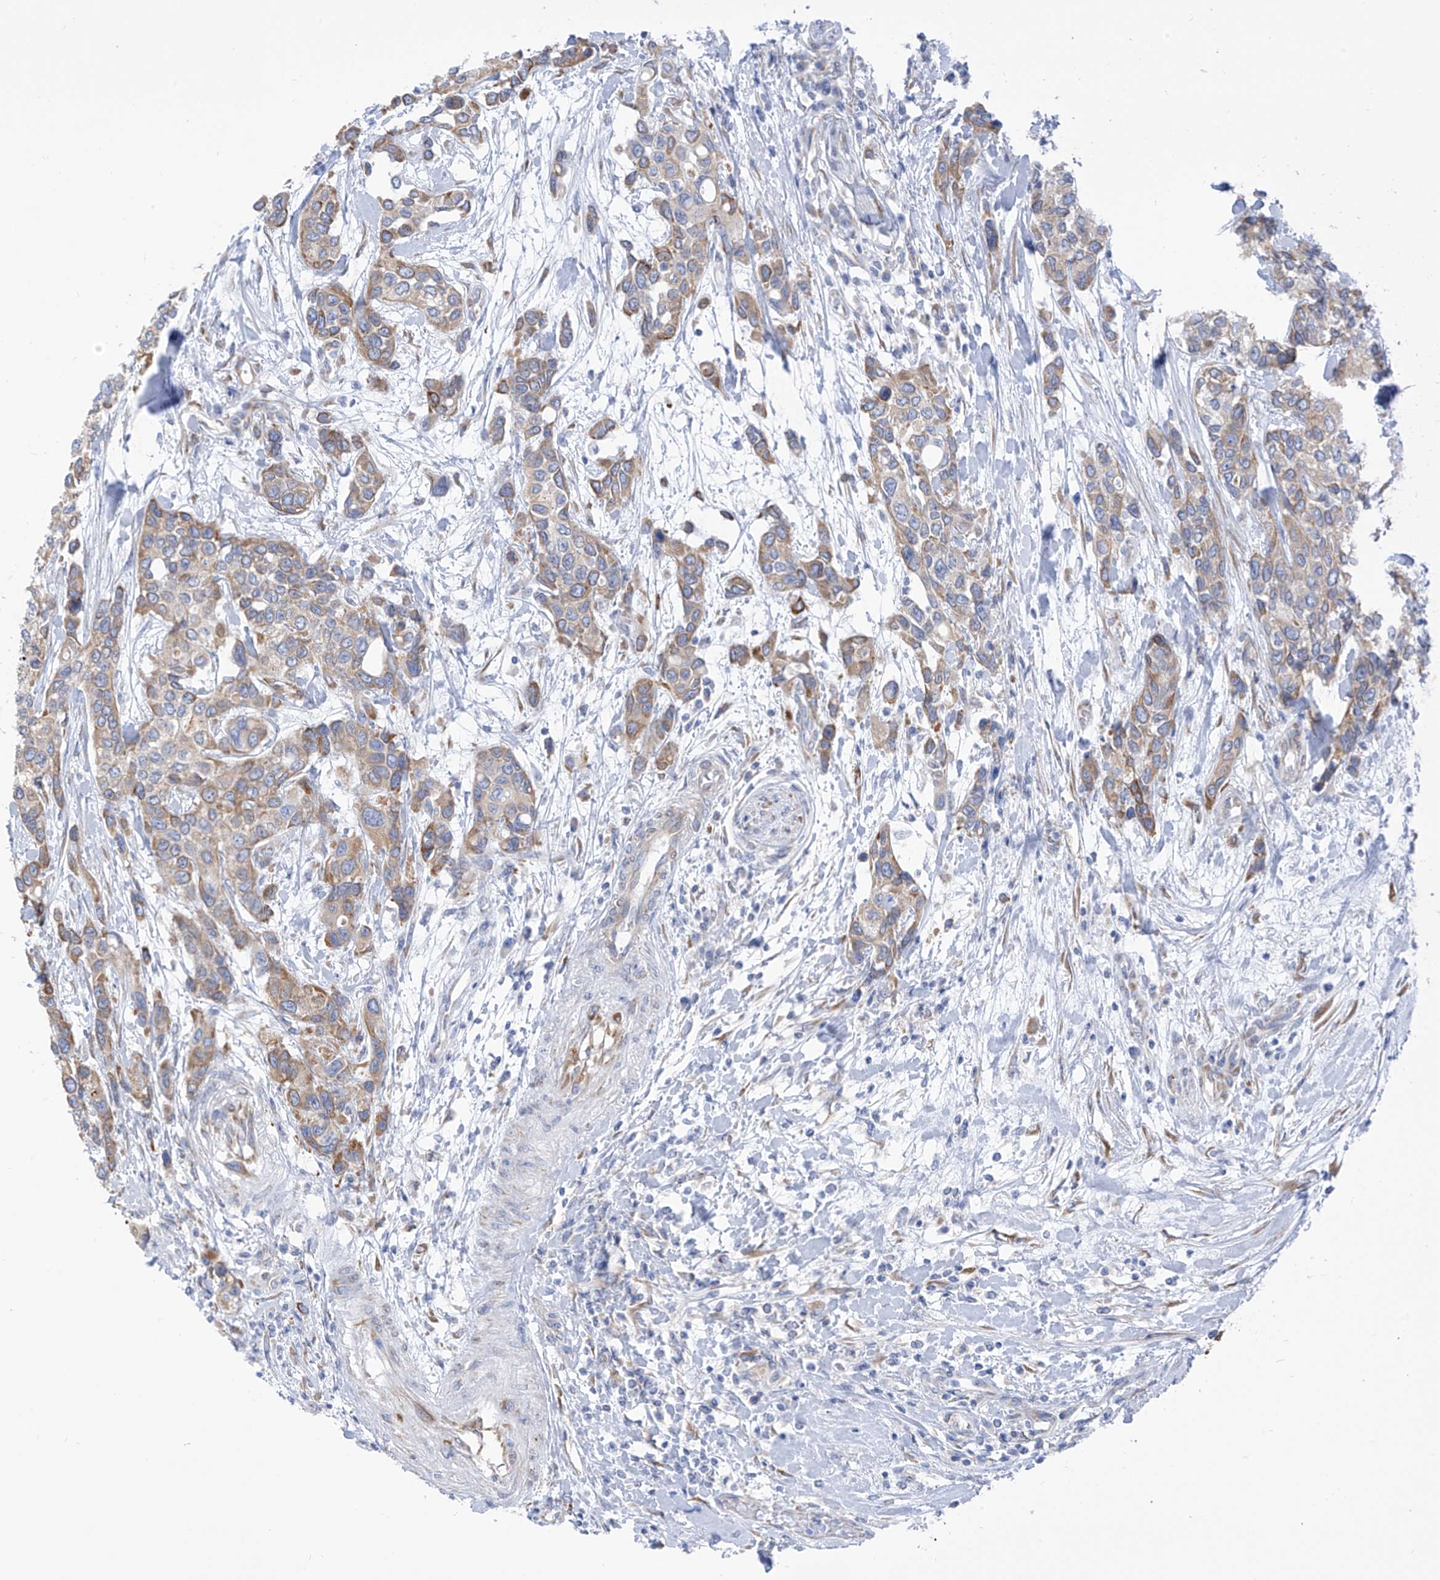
{"staining": {"intensity": "moderate", "quantity": "<25%", "location": "cytoplasmic/membranous"}, "tissue": "urothelial cancer", "cell_type": "Tumor cells", "image_type": "cancer", "snomed": [{"axis": "morphology", "description": "Normal tissue, NOS"}, {"axis": "morphology", "description": "Urothelial carcinoma, High grade"}, {"axis": "topography", "description": "Vascular tissue"}, {"axis": "topography", "description": "Urinary bladder"}], "caption": "Immunohistochemistry (IHC) photomicrograph of neoplastic tissue: urothelial cancer stained using IHC demonstrates low levels of moderate protein expression localized specifically in the cytoplasmic/membranous of tumor cells, appearing as a cytoplasmic/membranous brown color.", "gene": "RCN2", "patient": {"sex": "female", "age": 56}}